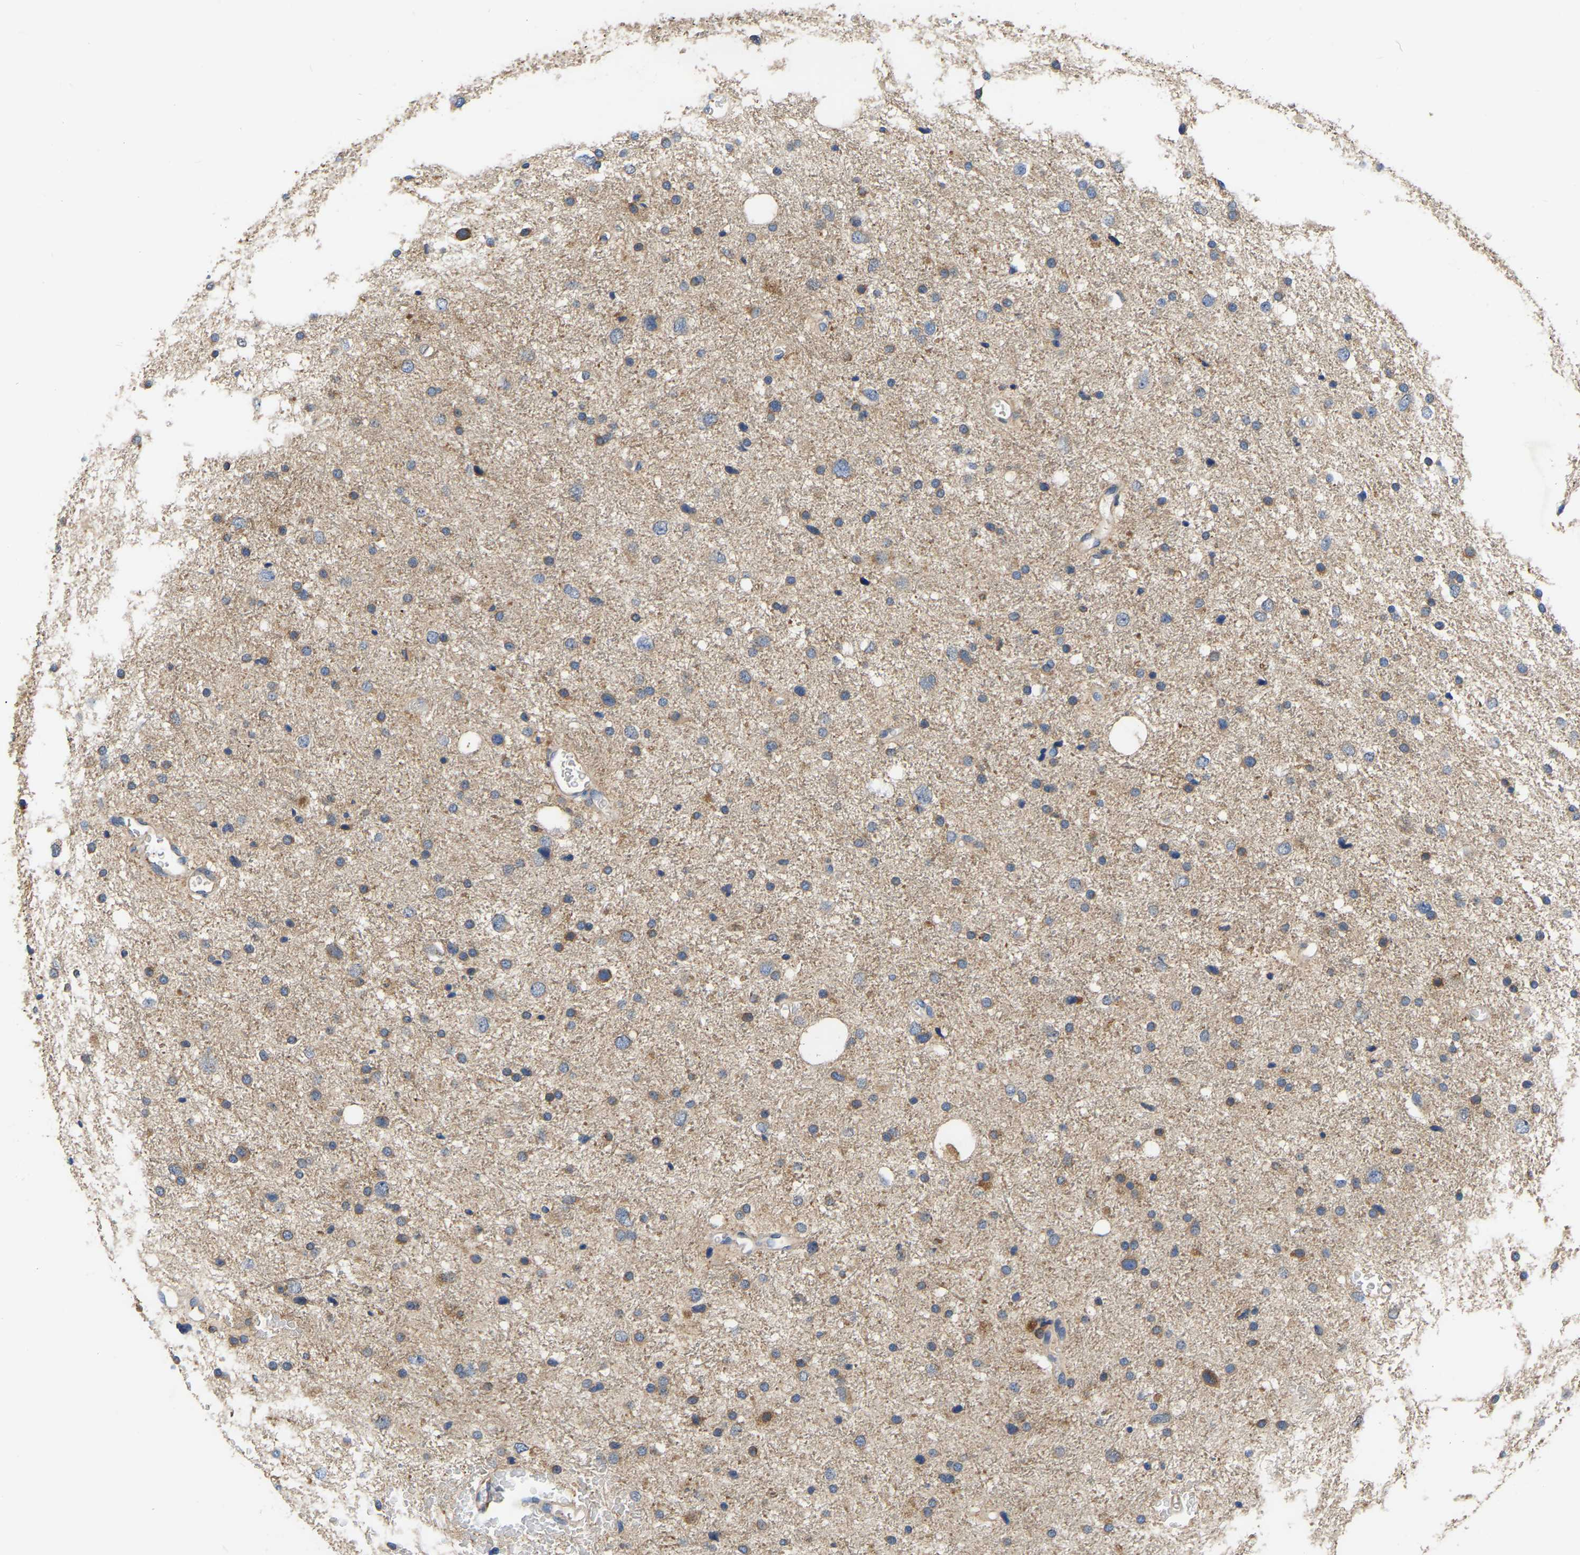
{"staining": {"intensity": "weak", "quantity": "25%-75%", "location": "cytoplasmic/membranous"}, "tissue": "glioma", "cell_type": "Tumor cells", "image_type": "cancer", "snomed": [{"axis": "morphology", "description": "Glioma, malignant, Low grade"}, {"axis": "topography", "description": "Brain"}], "caption": "A low amount of weak cytoplasmic/membranous expression is present in about 25%-75% of tumor cells in low-grade glioma (malignant) tissue. (Stains: DAB in brown, nuclei in blue, Microscopy: brightfield microscopy at high magnification).", "gene": "GARS1", "patient": {"sex": "female", "age": 37}}